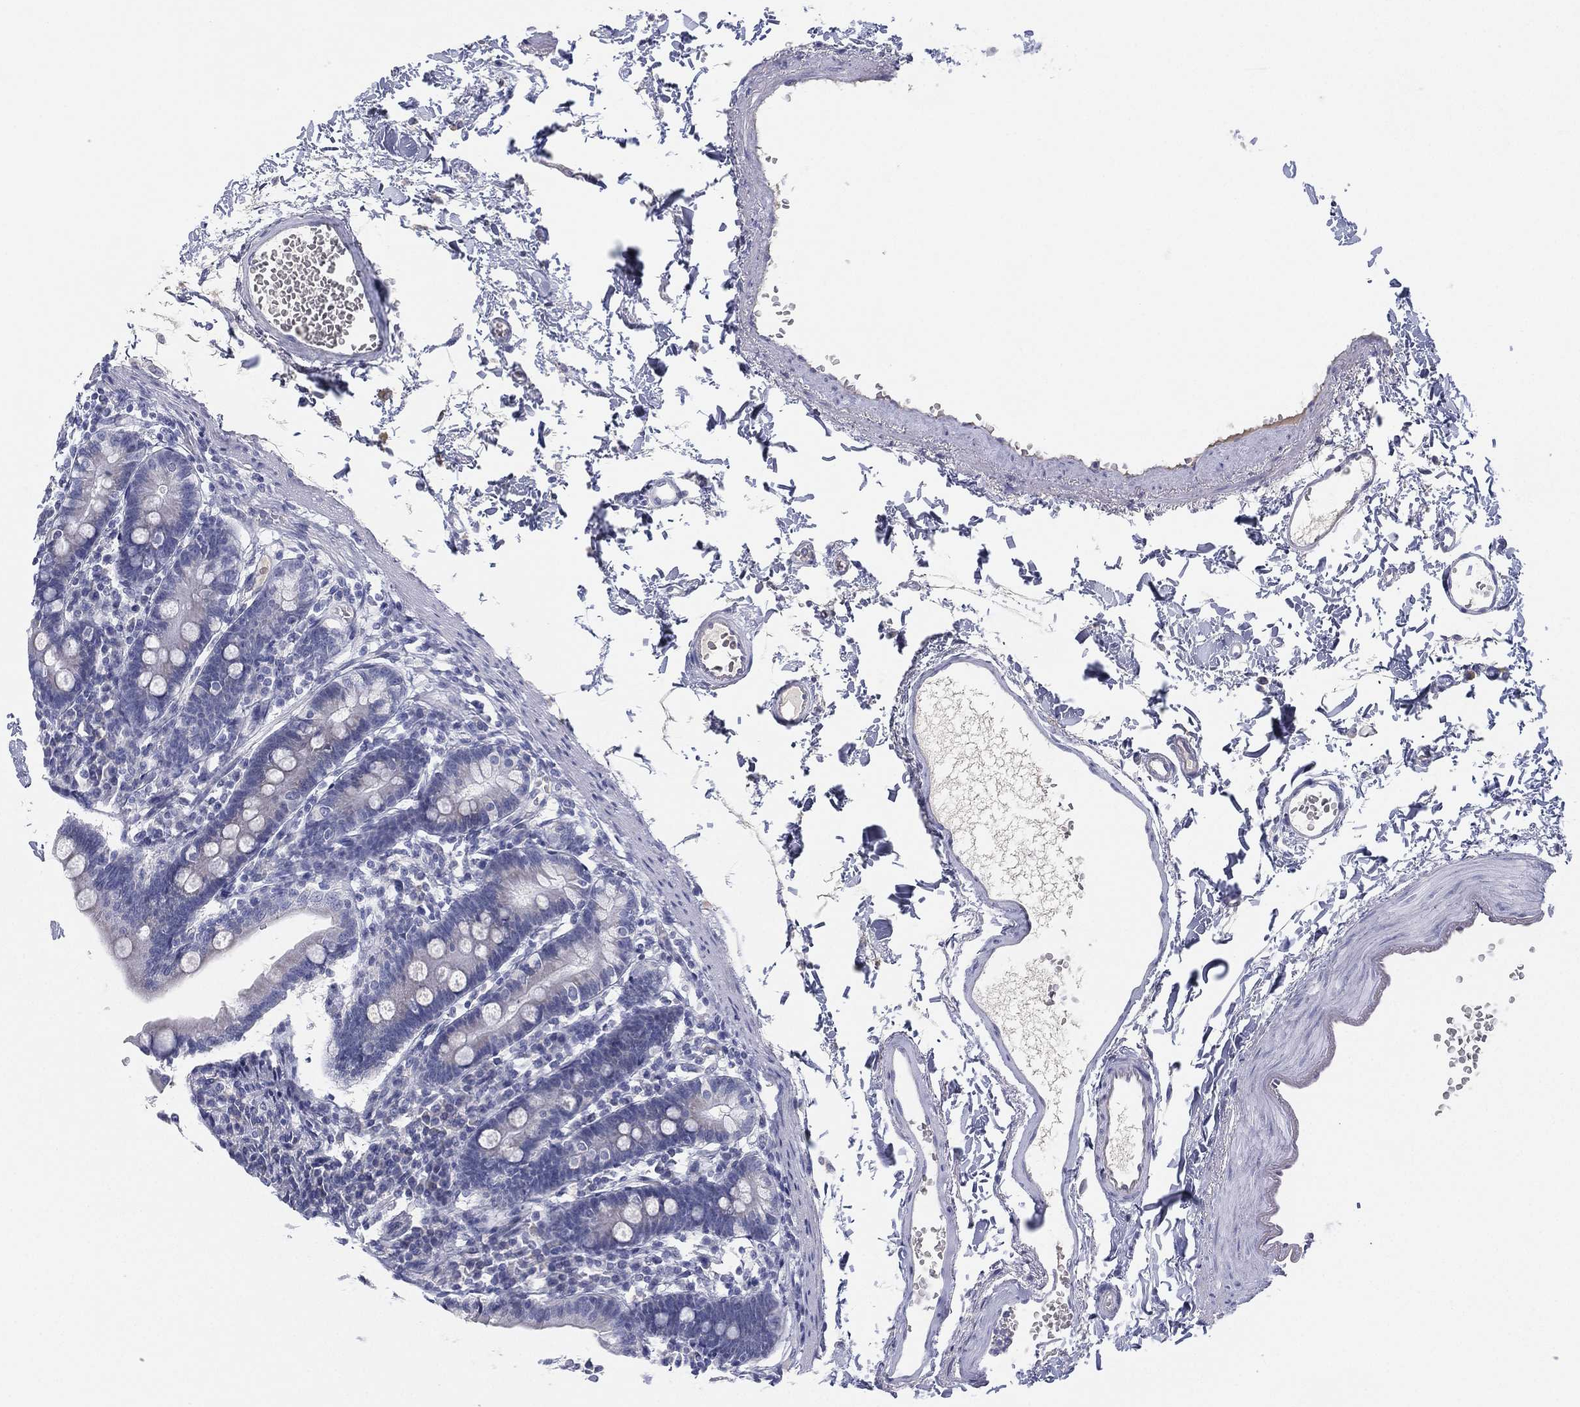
{"staining": {"intensity": "negative", "quantity": "none", "location": "none"}, "tissue": "duodenum", "cell_type": "Glandular cells", "image_type": "normal", "snomed": [{"axis": "morphology", "description": "Normal tissue, NOS"}, {"axis": "topography", "description": "Duodenum"}], "caption": "Immunohistochemical staining of benign duodenum exhibits no significant positivity in glandular cells. The staining is performed using DAB (3,3'-diaminobenzidine) brown chromogen with nuclei counter-stained in using hematoxylin.", "gene": "MLF1", "patient": {"sex": "female", "age": 67}}